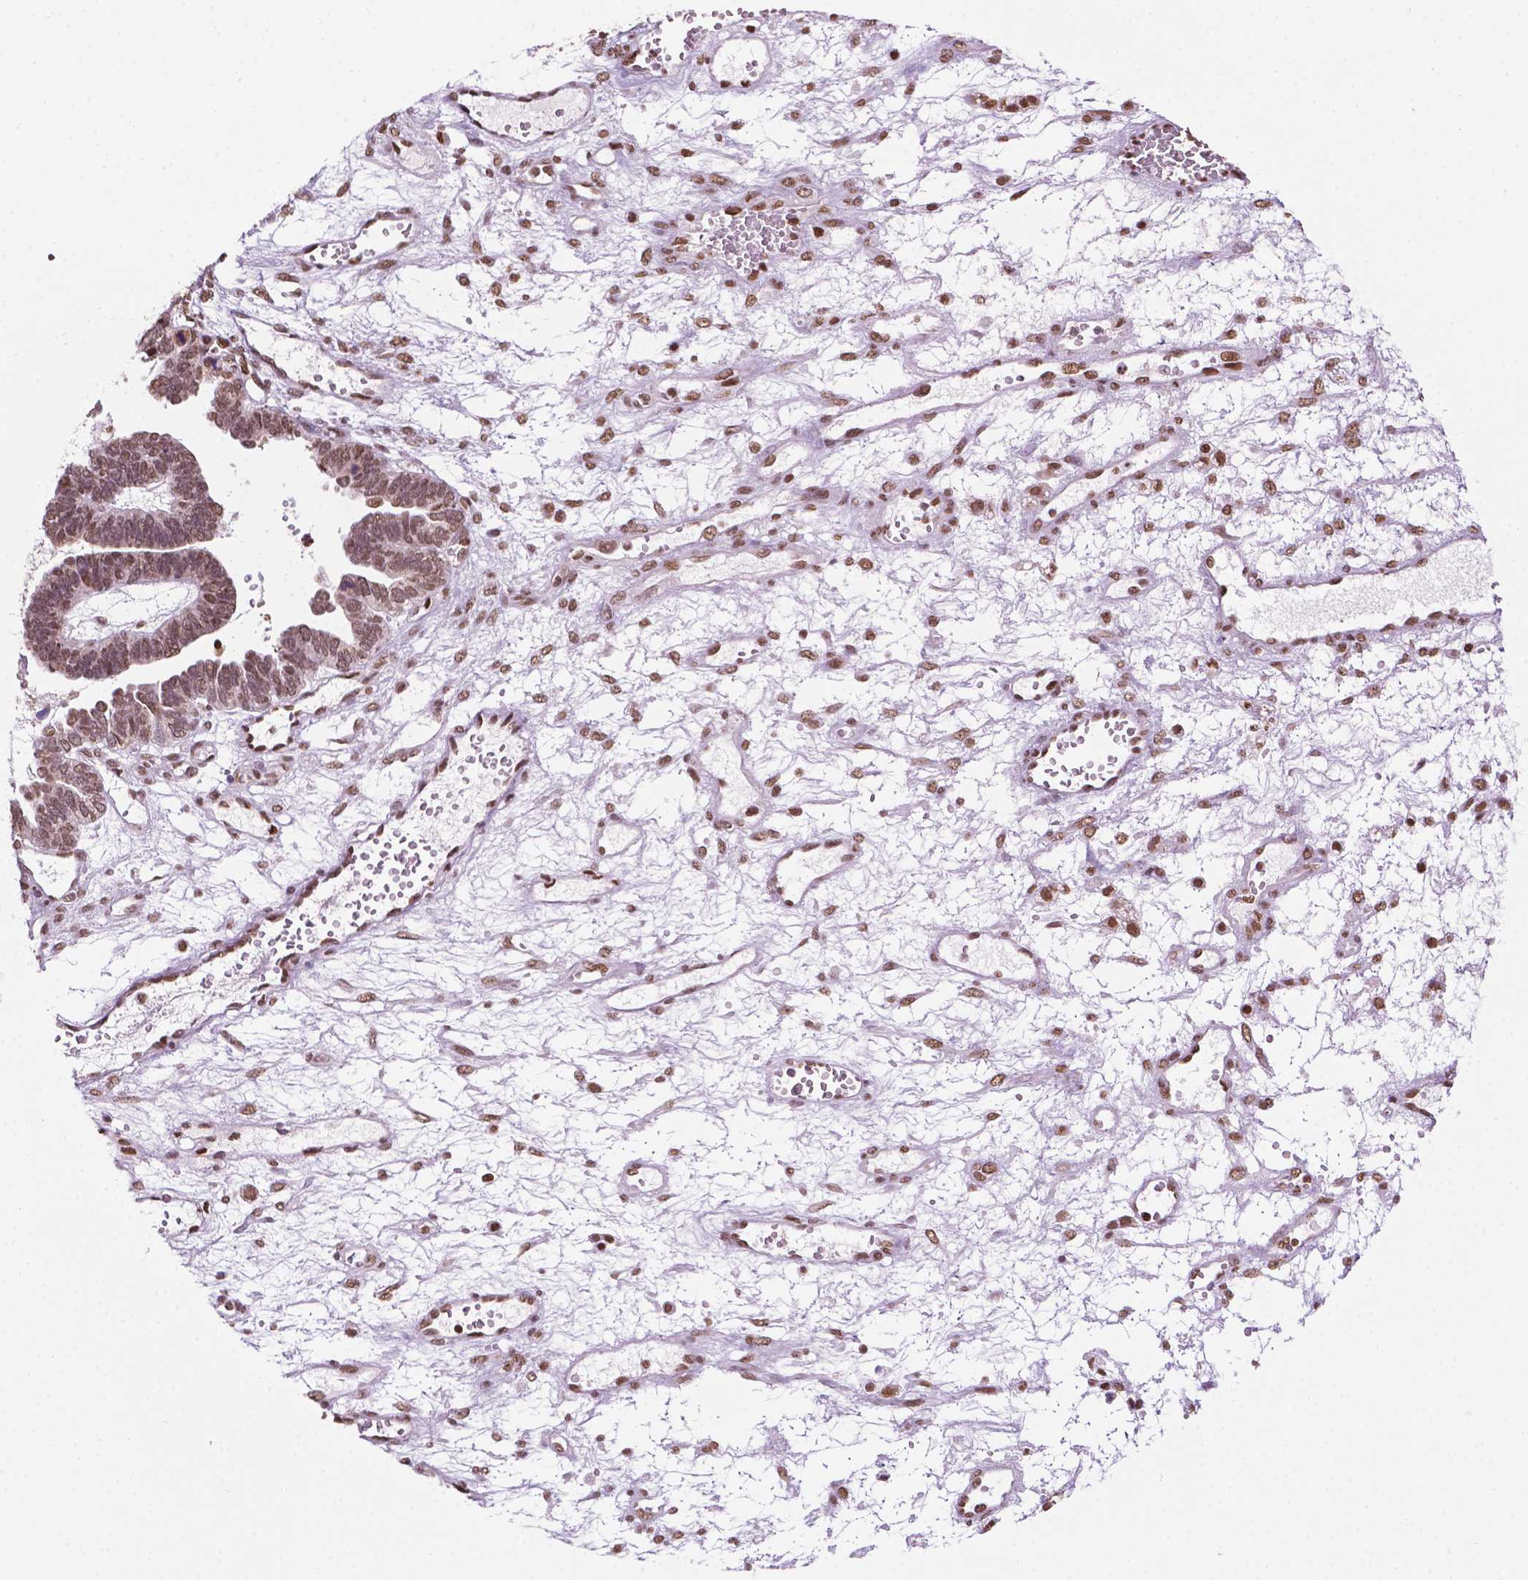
{"staining": {"intensity": "moderate", "quantity": ">75%", "location": "nuclear"}, "tissue": "ovarian cancer", "cell_type": "Tumor cells", "image_type": "cancer", "snomed": [{"axis": "morphology", "description": "Cystadenocarcinoma, serous, NOS"}, {"axis": "topography", "description": "Ovary"}], "caption": "Ovarian cancer (serous cystadenocarcinoma) stained for a protein demonstrates moderate nuclear positivity in tumor cells.", "gene": "COL23A1", "patient": {"sex": "female", "age": 51}}